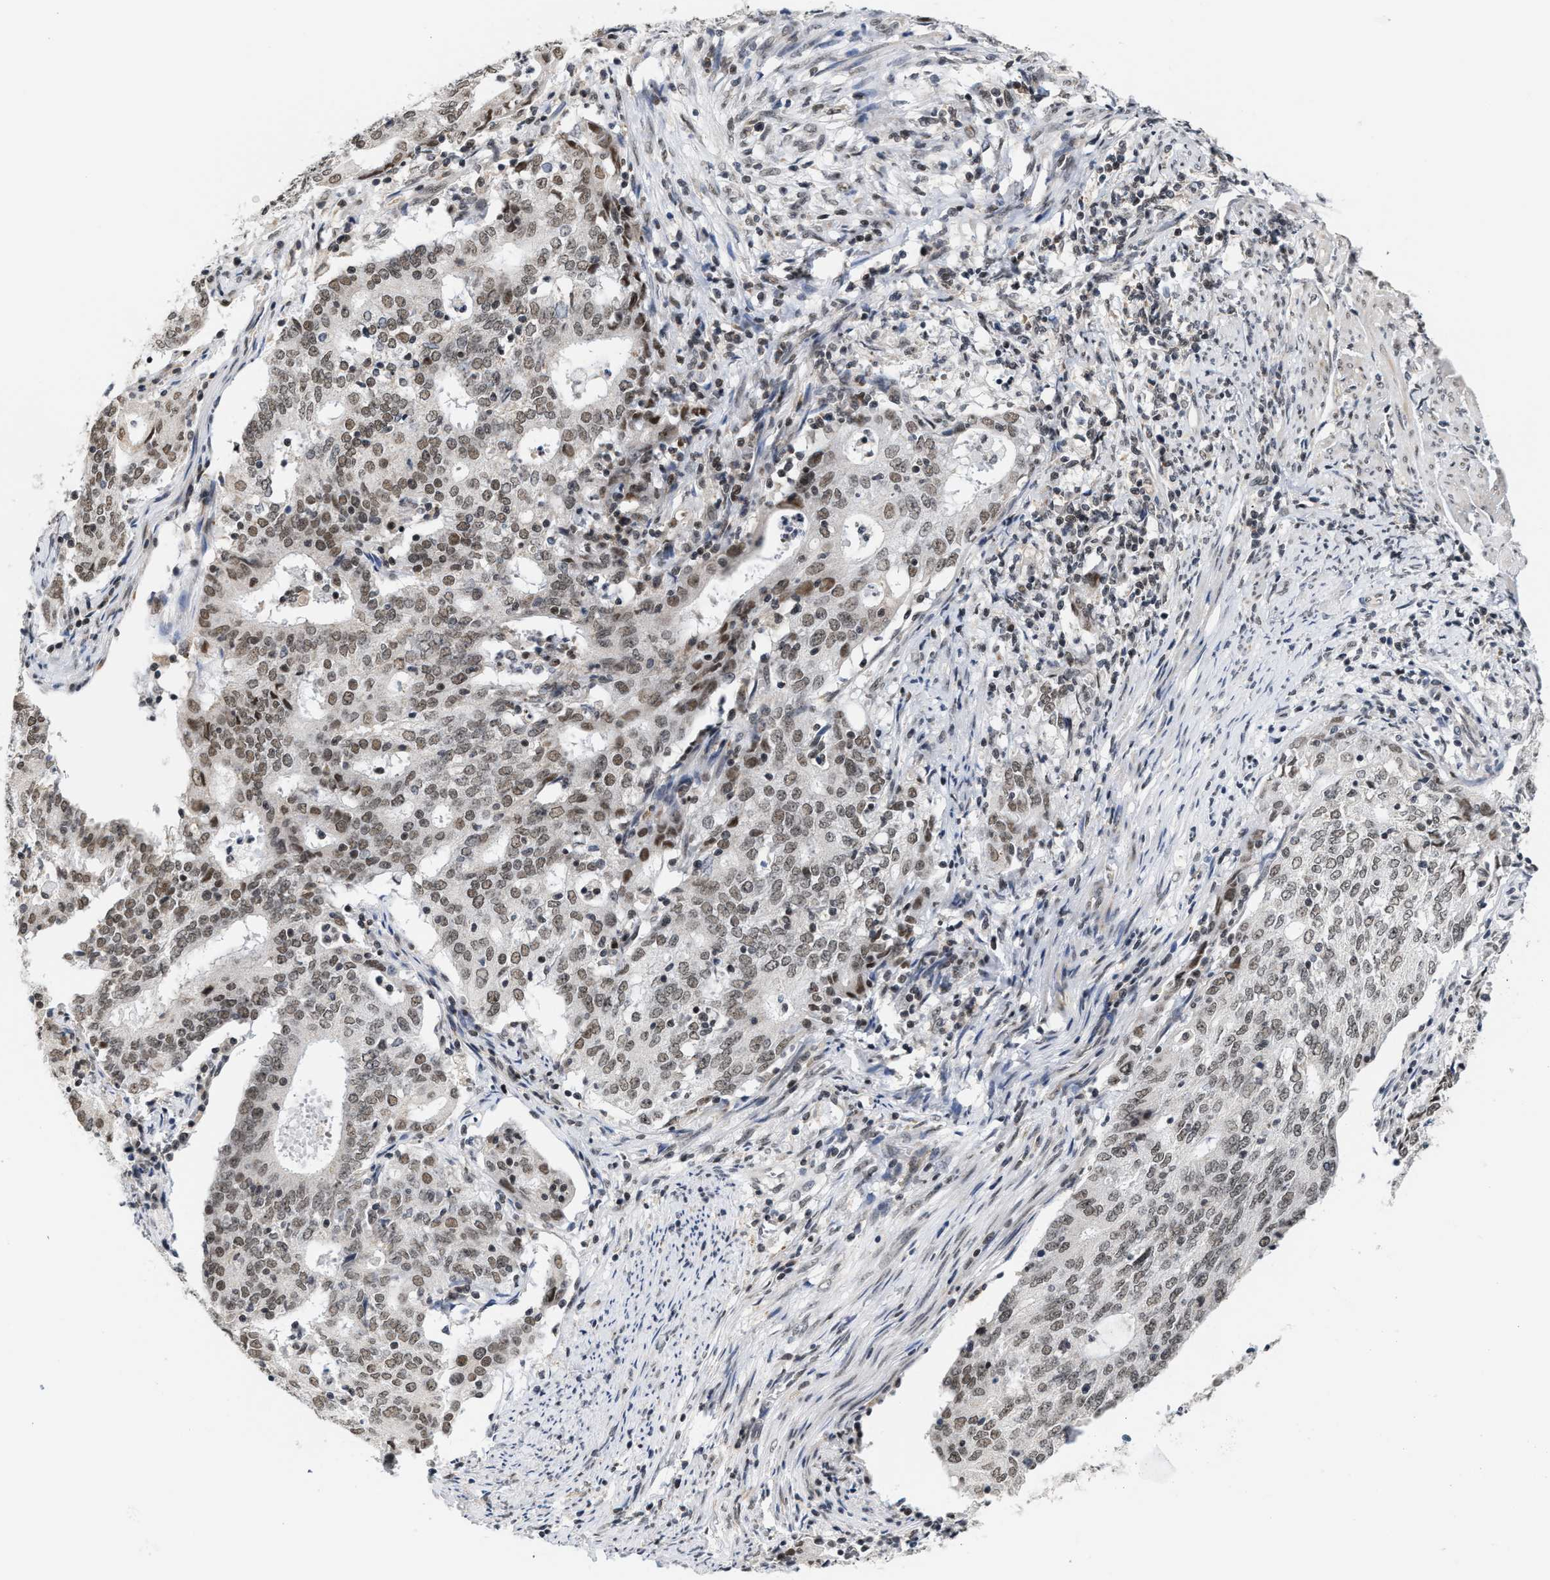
{"staining": {"intensity": "moderate", "quantity": ">75%", "location": "nuclear"}, "tissue": "cervical cancer", "cell_type": "Tumor cells", "image_type": "cancer", "snomed": [{"axis": "morphology", "description": "Adenocarcinoma, NOS"}, {"axis": "topography", "description": "Cervix"}], "caption": "There is medium levels of moderate nuclear positivity in tumor cells of adenocarcinoma (cervical), as demonstrated by immunohistochemical staining (brown color).", "gene": "ANKRD6", "patient": {"sex": "female", "age": 44}}